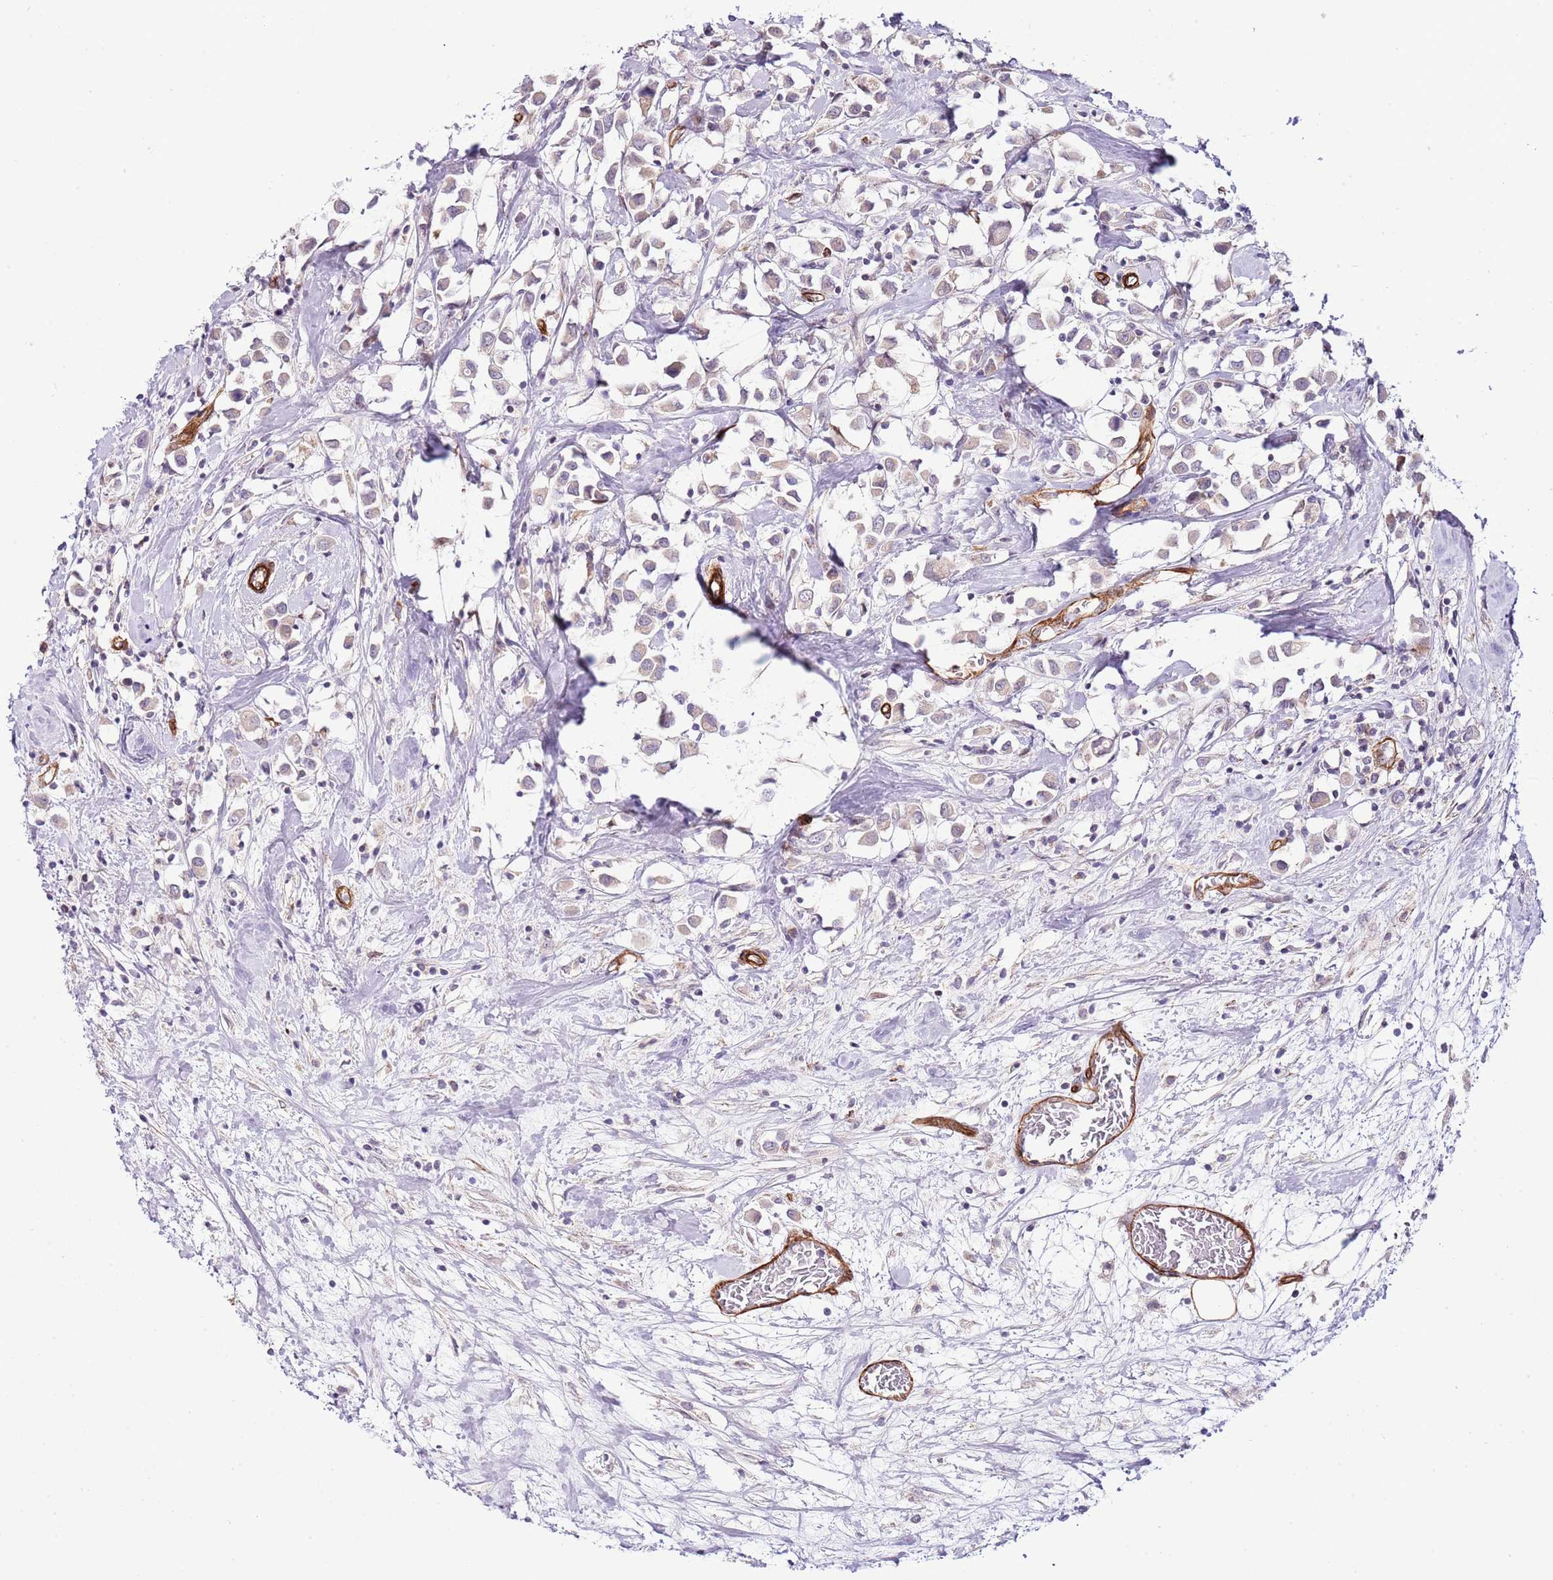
{"staining": {"intensity": "negative", "quantity": "none", "location": "none"}, "tissue": "breast cancer", "cell_type": "Tumor cells", "image_type": "cancer", "snomed": [{"axis": "morphology", "description": "Duct carcinoma"}, {"axis": "topography", "description": "Breast"}], "caption": "Protein analysis of breast cancer (infiltrating ductal carcinoma) displays no significant staining in tumor cells.", "gene": "NEK3", "patient": {"sex": "female", "age": 61}}